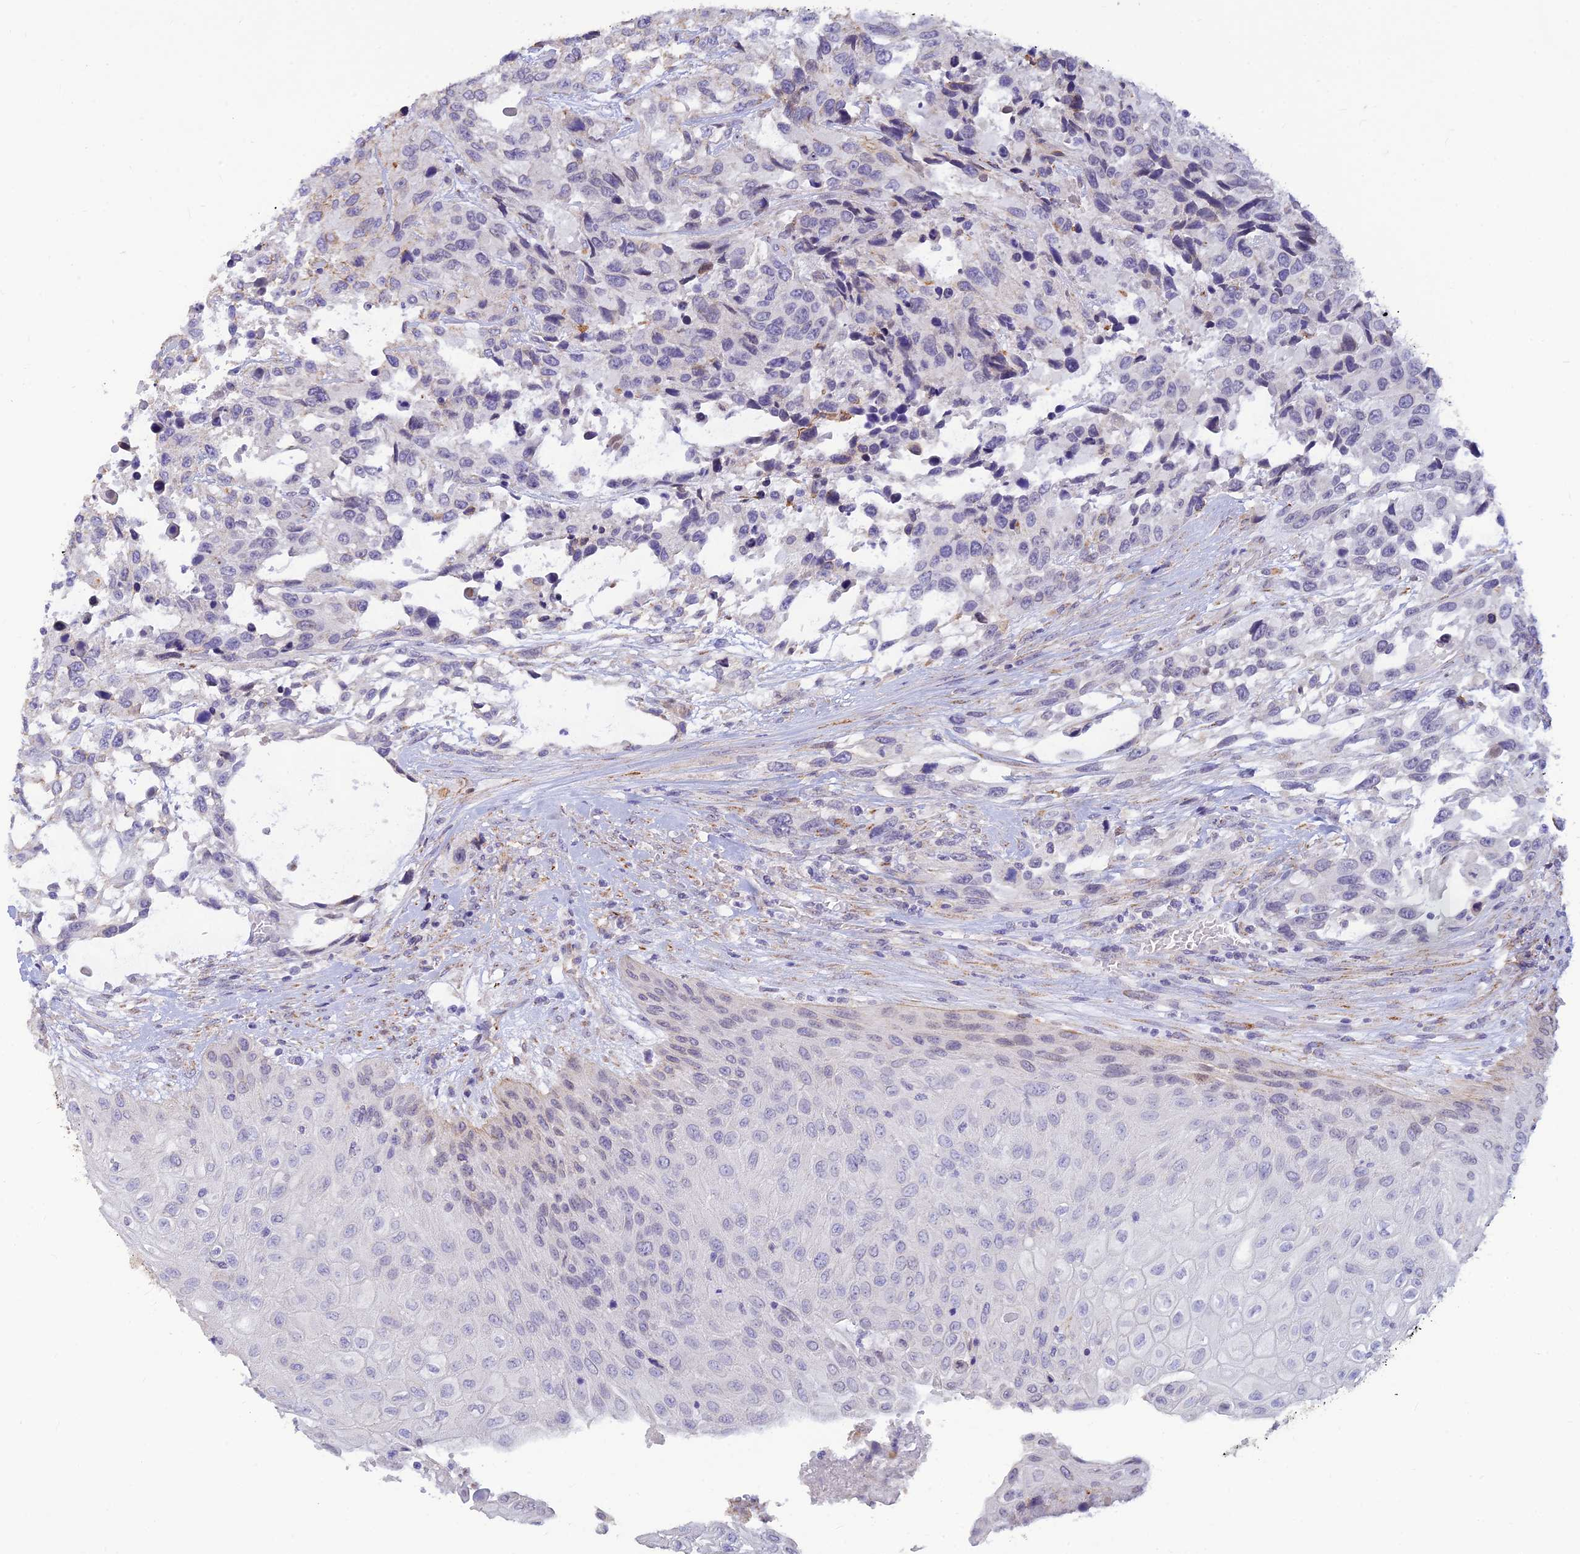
{"staining": {"intensity": "negative", "quantity": "none", "location": "none"}, "tissue": "urothelial cancer", "cell_type": "Tumor cells", "image_type": "cancer", "snomed": [{"axis": "morphology", "description": "Urothelial carcinoma, High grade"}, {"axis": "topography", "description": "Urinary bladder"}], "caption": "Immunohistochemistry (IHC) of human high-grade urothelial carcinoma exhibits no expression in tumor cells.", "gene": "ALDH1L2", "patient": {"sex": "female", "age": 70}}